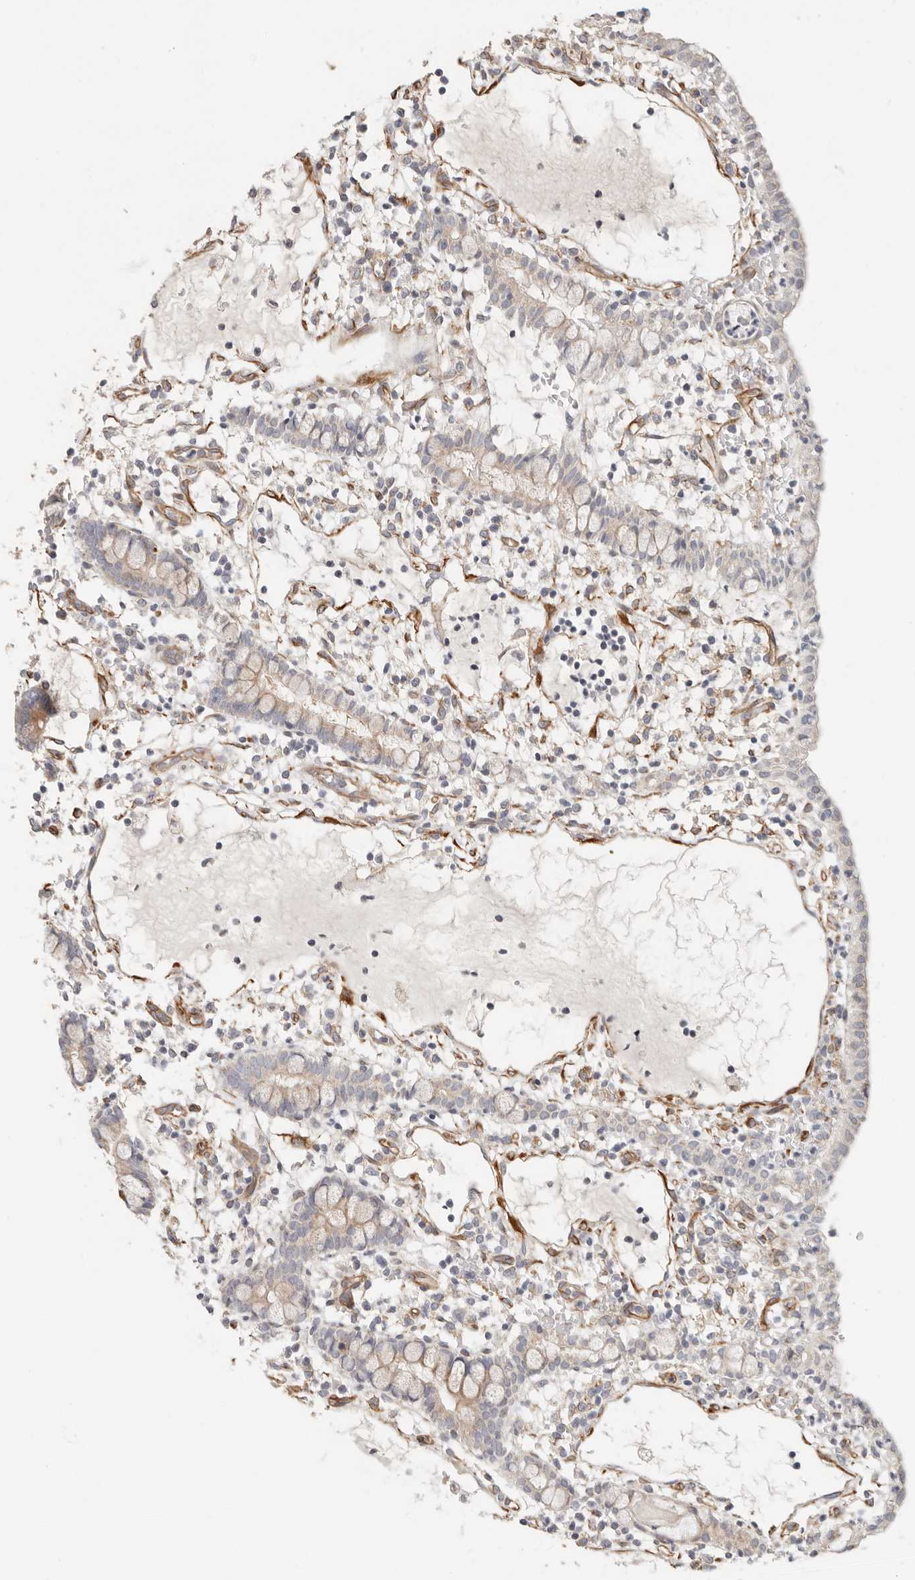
{"staining": {"intensity": "strong", "quantity": "25%-75%", "location": "cytoplasmic/membranous"}, "tissue": "small intestine", "cell_type": "Glandular cells", "image_type": "normal", "snomed": [{"axis": "morphology", "description": "Normal tissue, NOS"}, {"axis": "morphology", "description": "Developmental malformation"}, {"axis": "topography", "description": "Small intestine"}], "caption": "Protein staining of benign small intestine shows strong cytoplasmic/membranous expression in approximately 25%-75% of glandular cells.", "gene": "SPRING1", "patient": {"sex": "male"}}